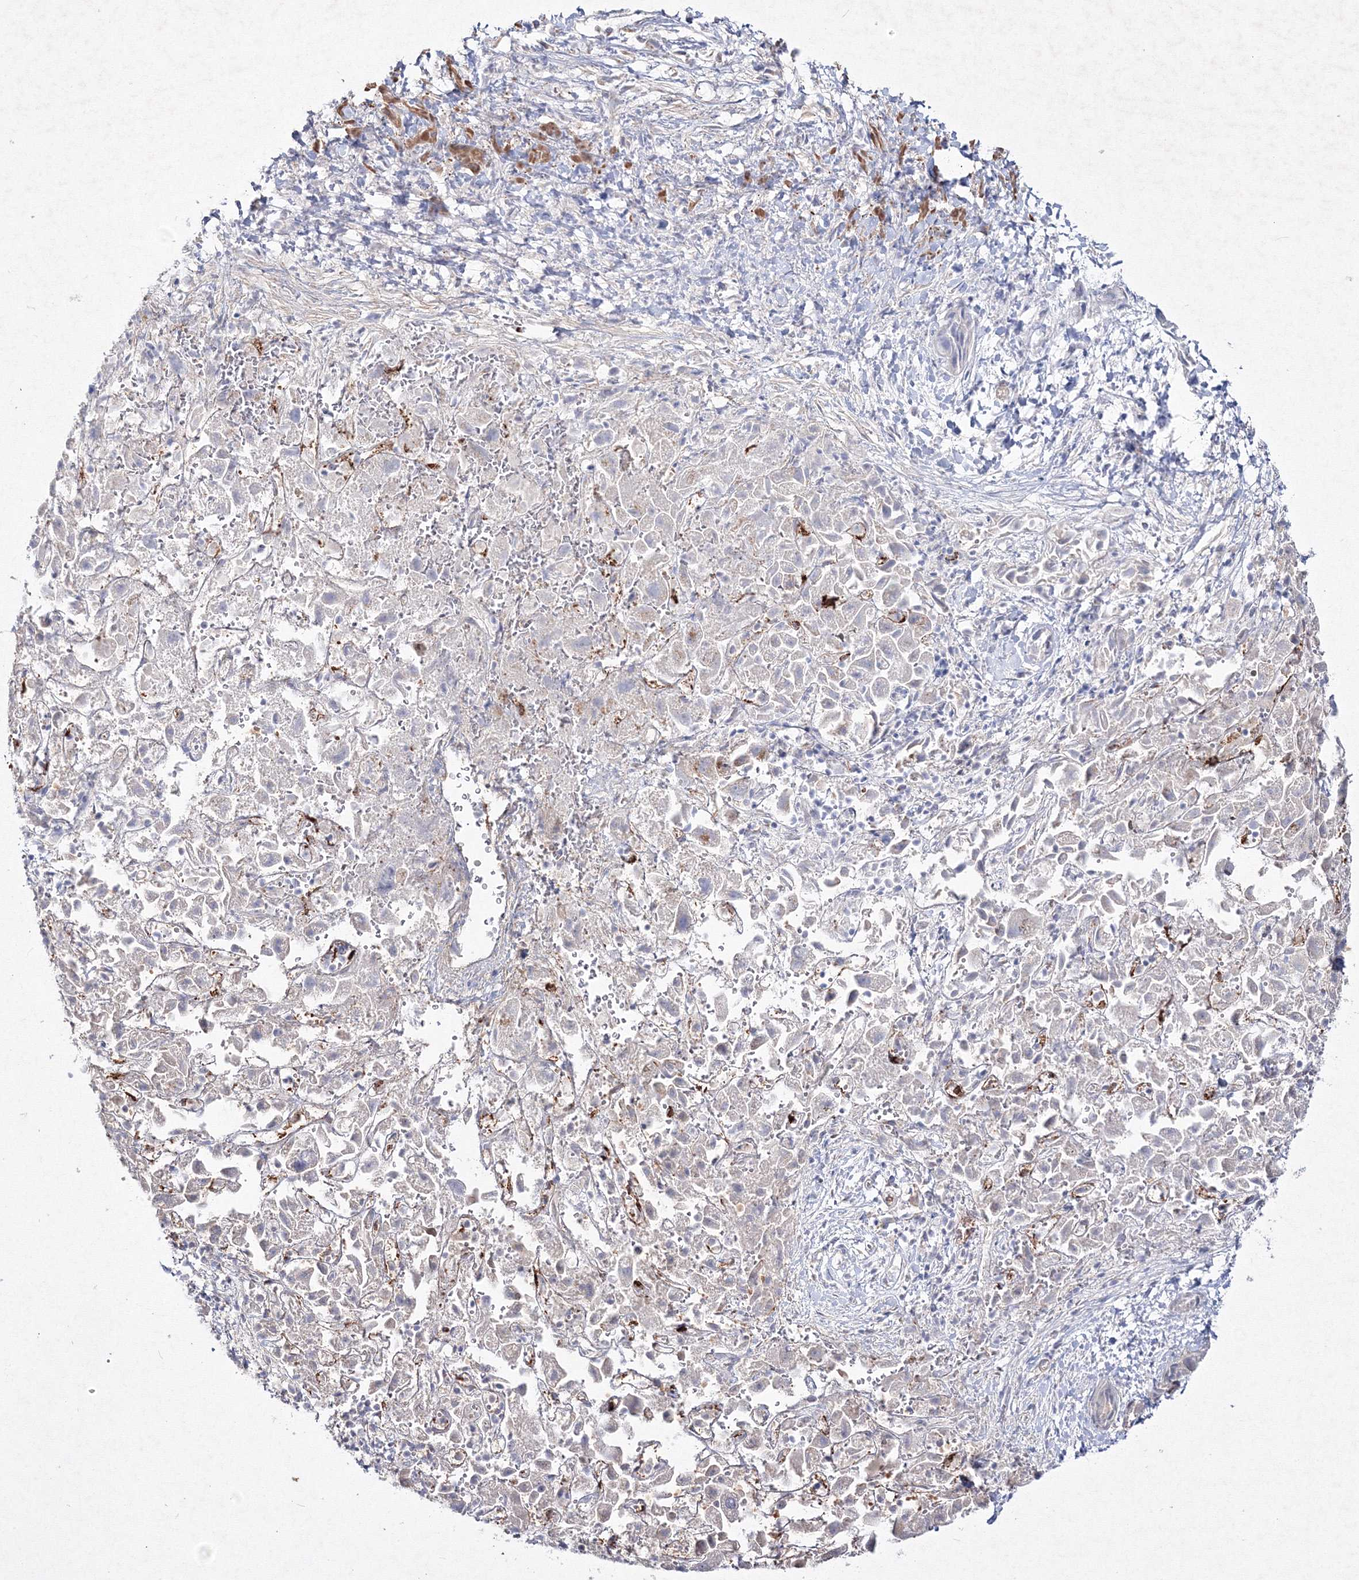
{"staining": {"intensity": "weak", "quantity": "<25%", "location": "cytoplasmic/membranous"}, "tissue": "liver cancer", "cell_type": "Tumor cells", "image_type": "cancer", "snomed": [{"axis": "morphology", "description": "Cholangiocarcinoma"}, {"axis": "topography", "description": "Liver"}], "caption": "Liver cancer (cholangiocarcinoma) was stained to show a protein in brown. There is no significant staining in tumor cells.", "gene": "IPMK", "patient": {"sex": "female", "age": 52}}